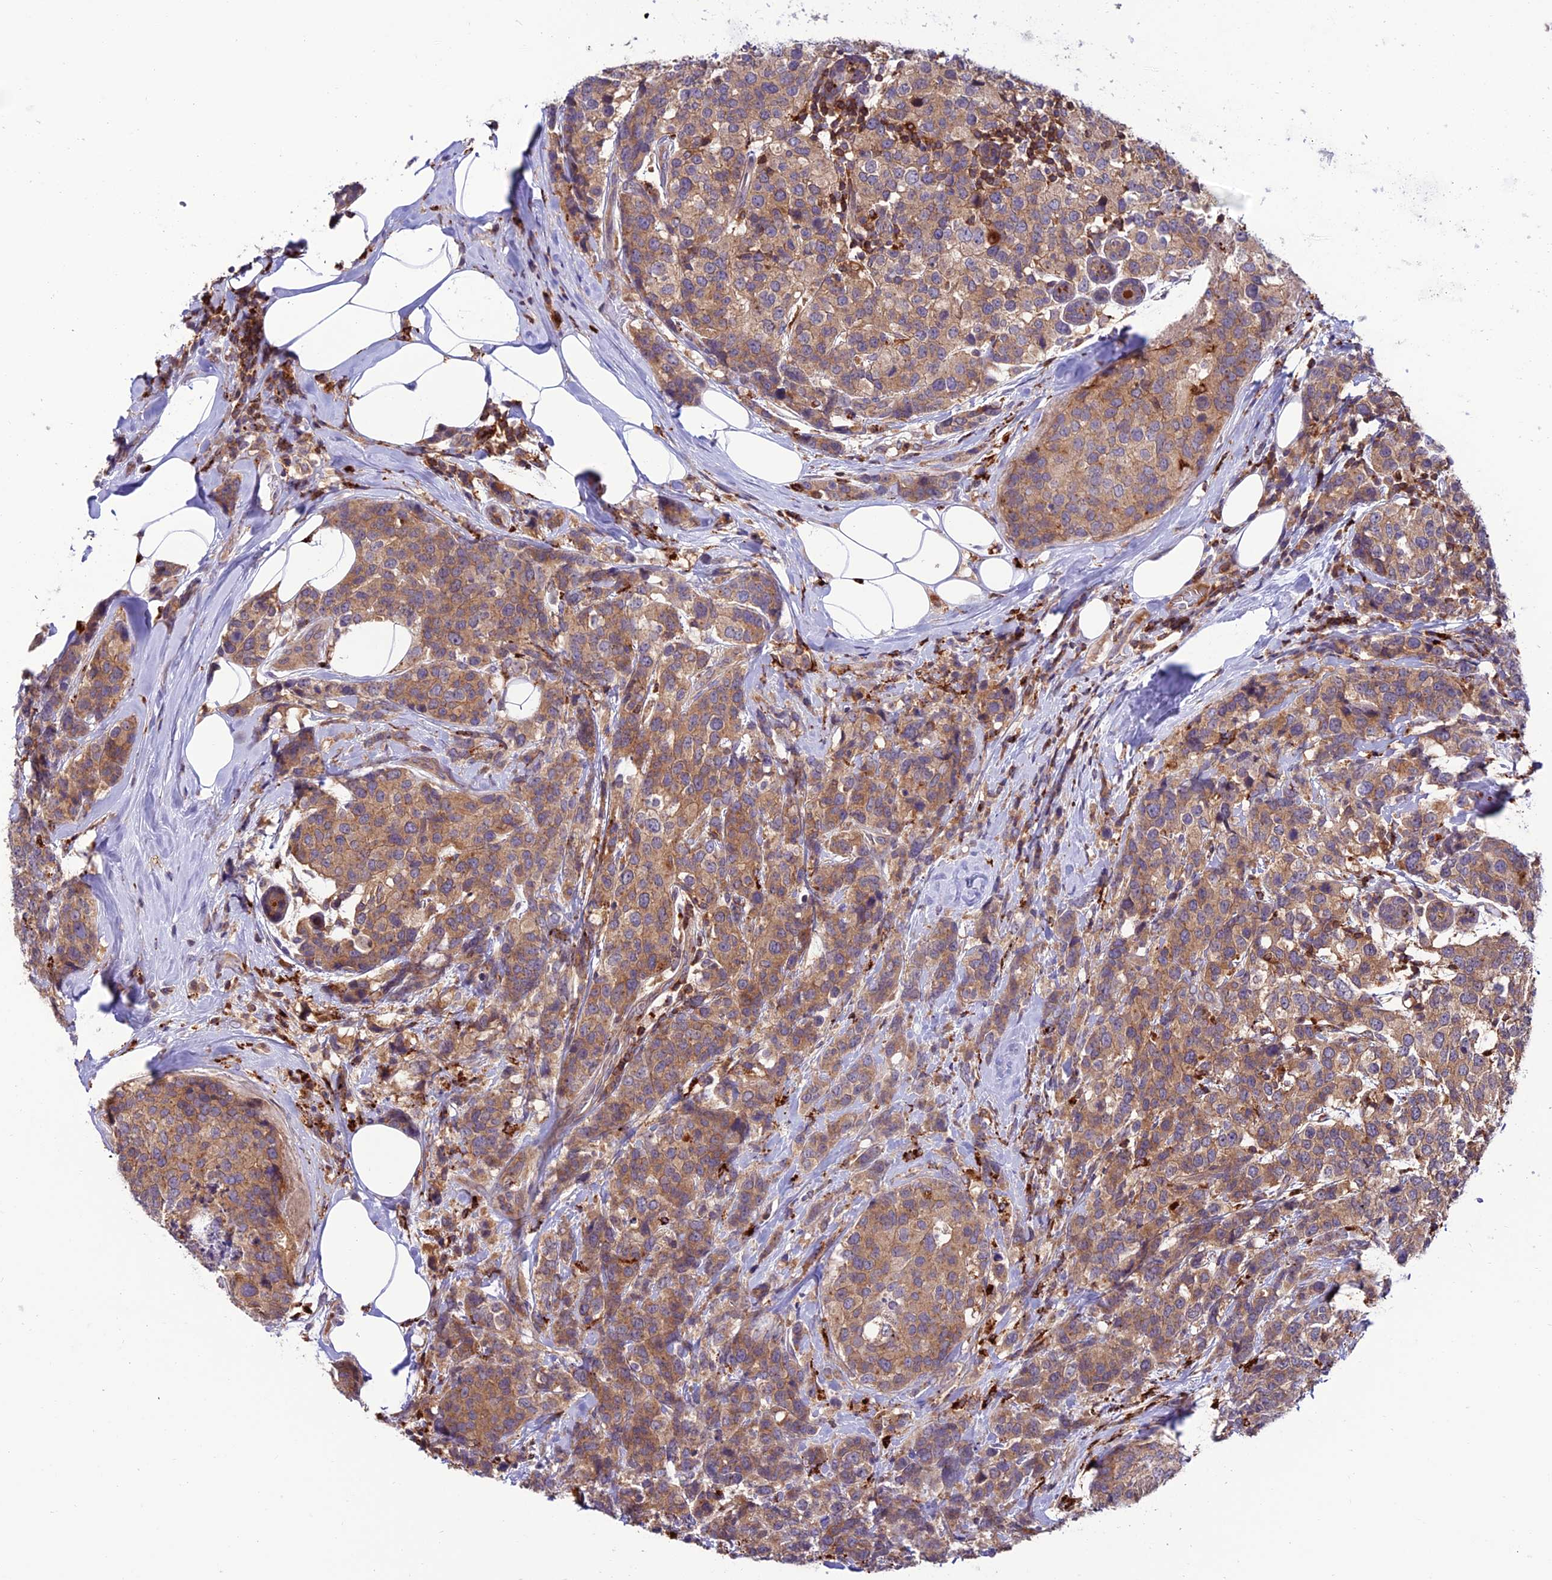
{"staining": {"intensity": "moderate", "quantity": ">75%", "location": "cytoplasmic/membranous"}, "tissue": "breast cancer", "cell_type": "Tumor cells", "image_type": "cancer", "snomed": [{"axis": "morphology", "description": "Lobular carcinoma"}, {"axis": "topography", "description": "Breast"}], "caption": "Protein analysis of breast lobular carcinoma tissue displays moderate cytoplasmic/membranous positivity in approximately >75% of tumor cells.", "gene": "ARHGEF18", "patient": {"sex": "female", "age": 59}}